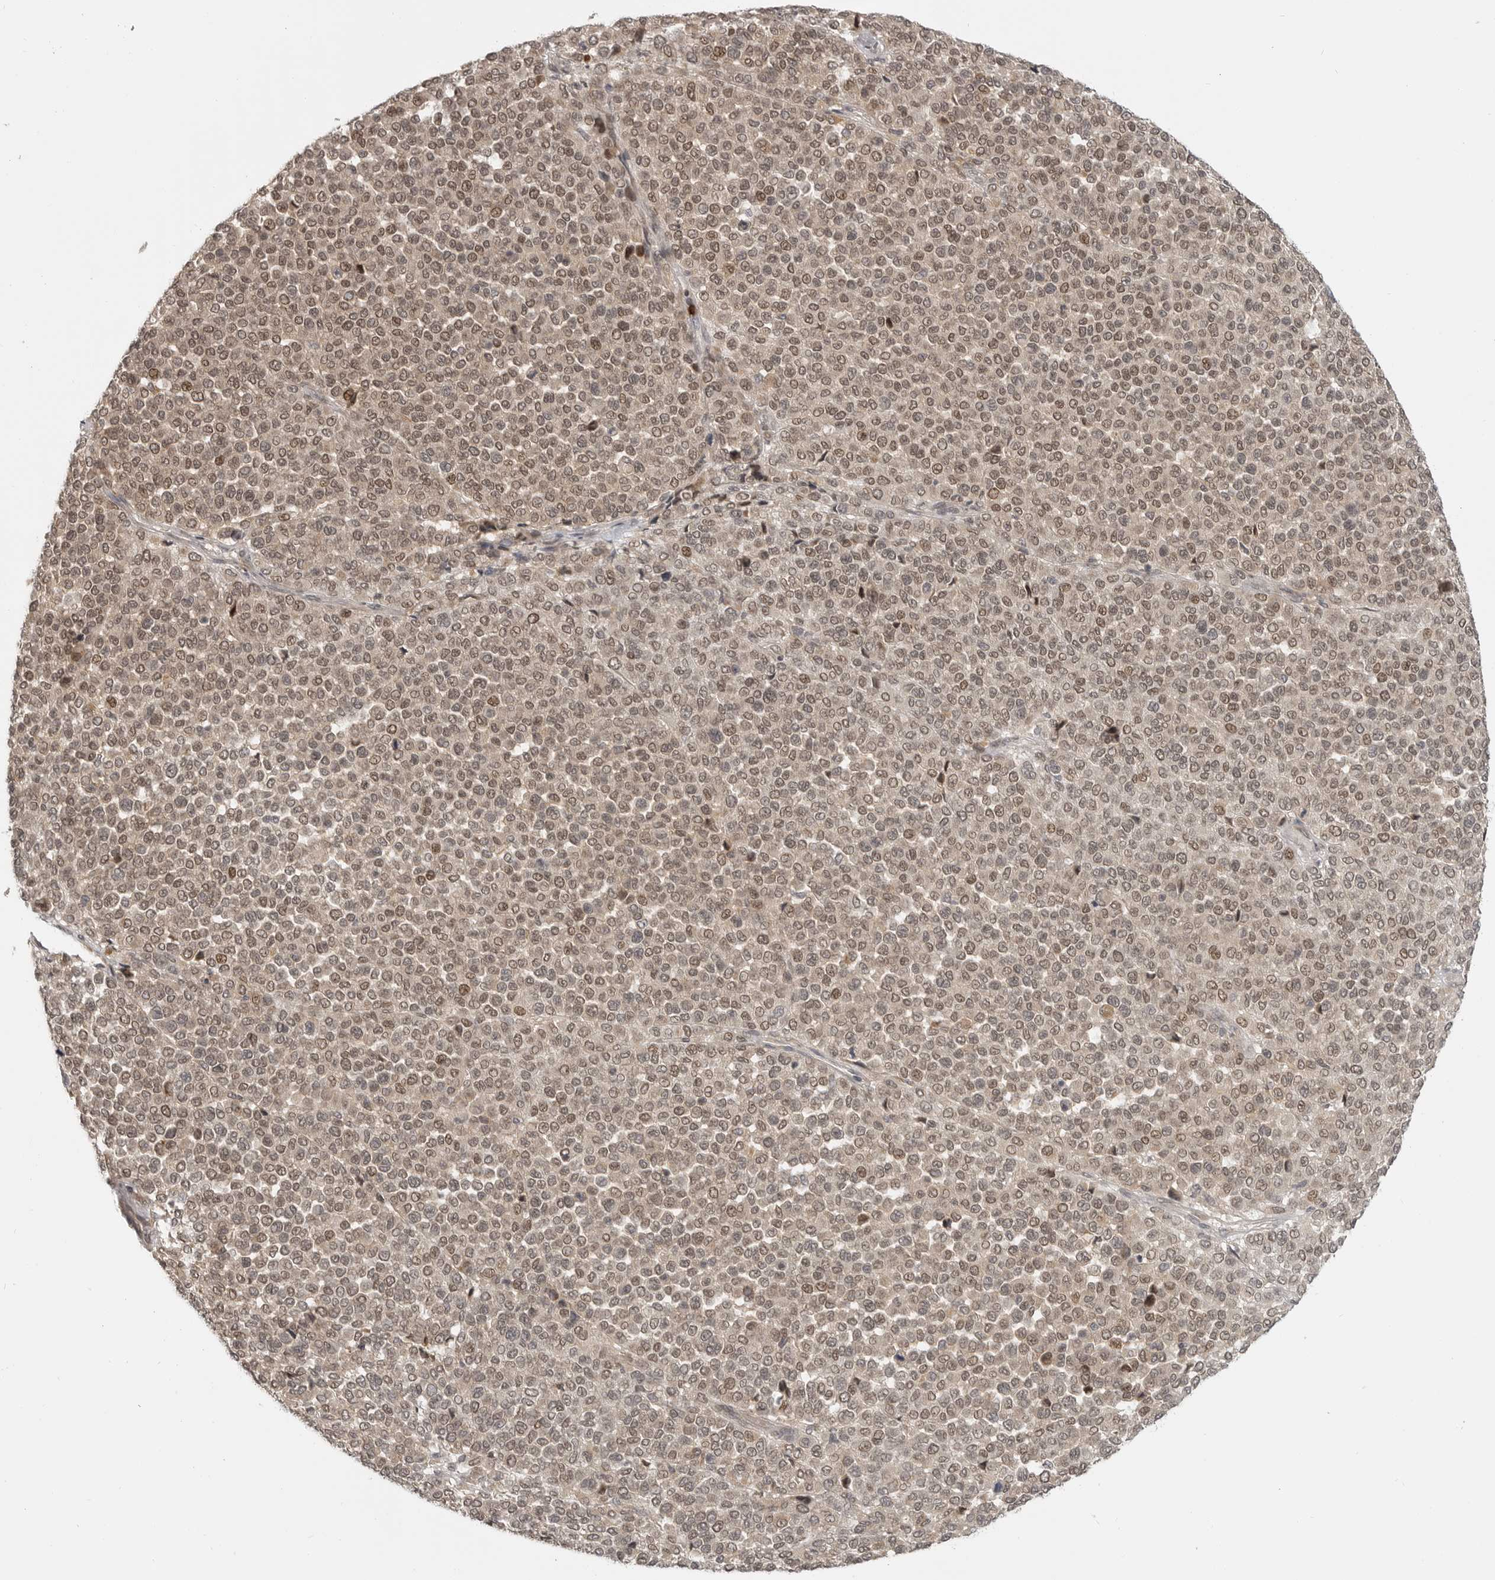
{"staining": {"intensity": "weak", "quantity": ">75%", "location": "cytoplasmic/membranous,nuclear"}, "tissue": "melanoma", "cell_type": "Tumor cells", "image_type": "cancer", "snomed": [{"axis": "morphology", "description": "Malignant melanoma, Metastatic site"}, {"axis": "topography", "description": "Pancreas"}], "caption": "Immunohistochemistry (IHC) image of malignant melanoma (metastatic site) stained for a protein (brown), which displays low levels of weak cytoplasmic/membranous and nuclear positivity in about >75% of tumor cells.", "gene": "CEP295NL", "patient": {"sex": "female", "age": 30}}